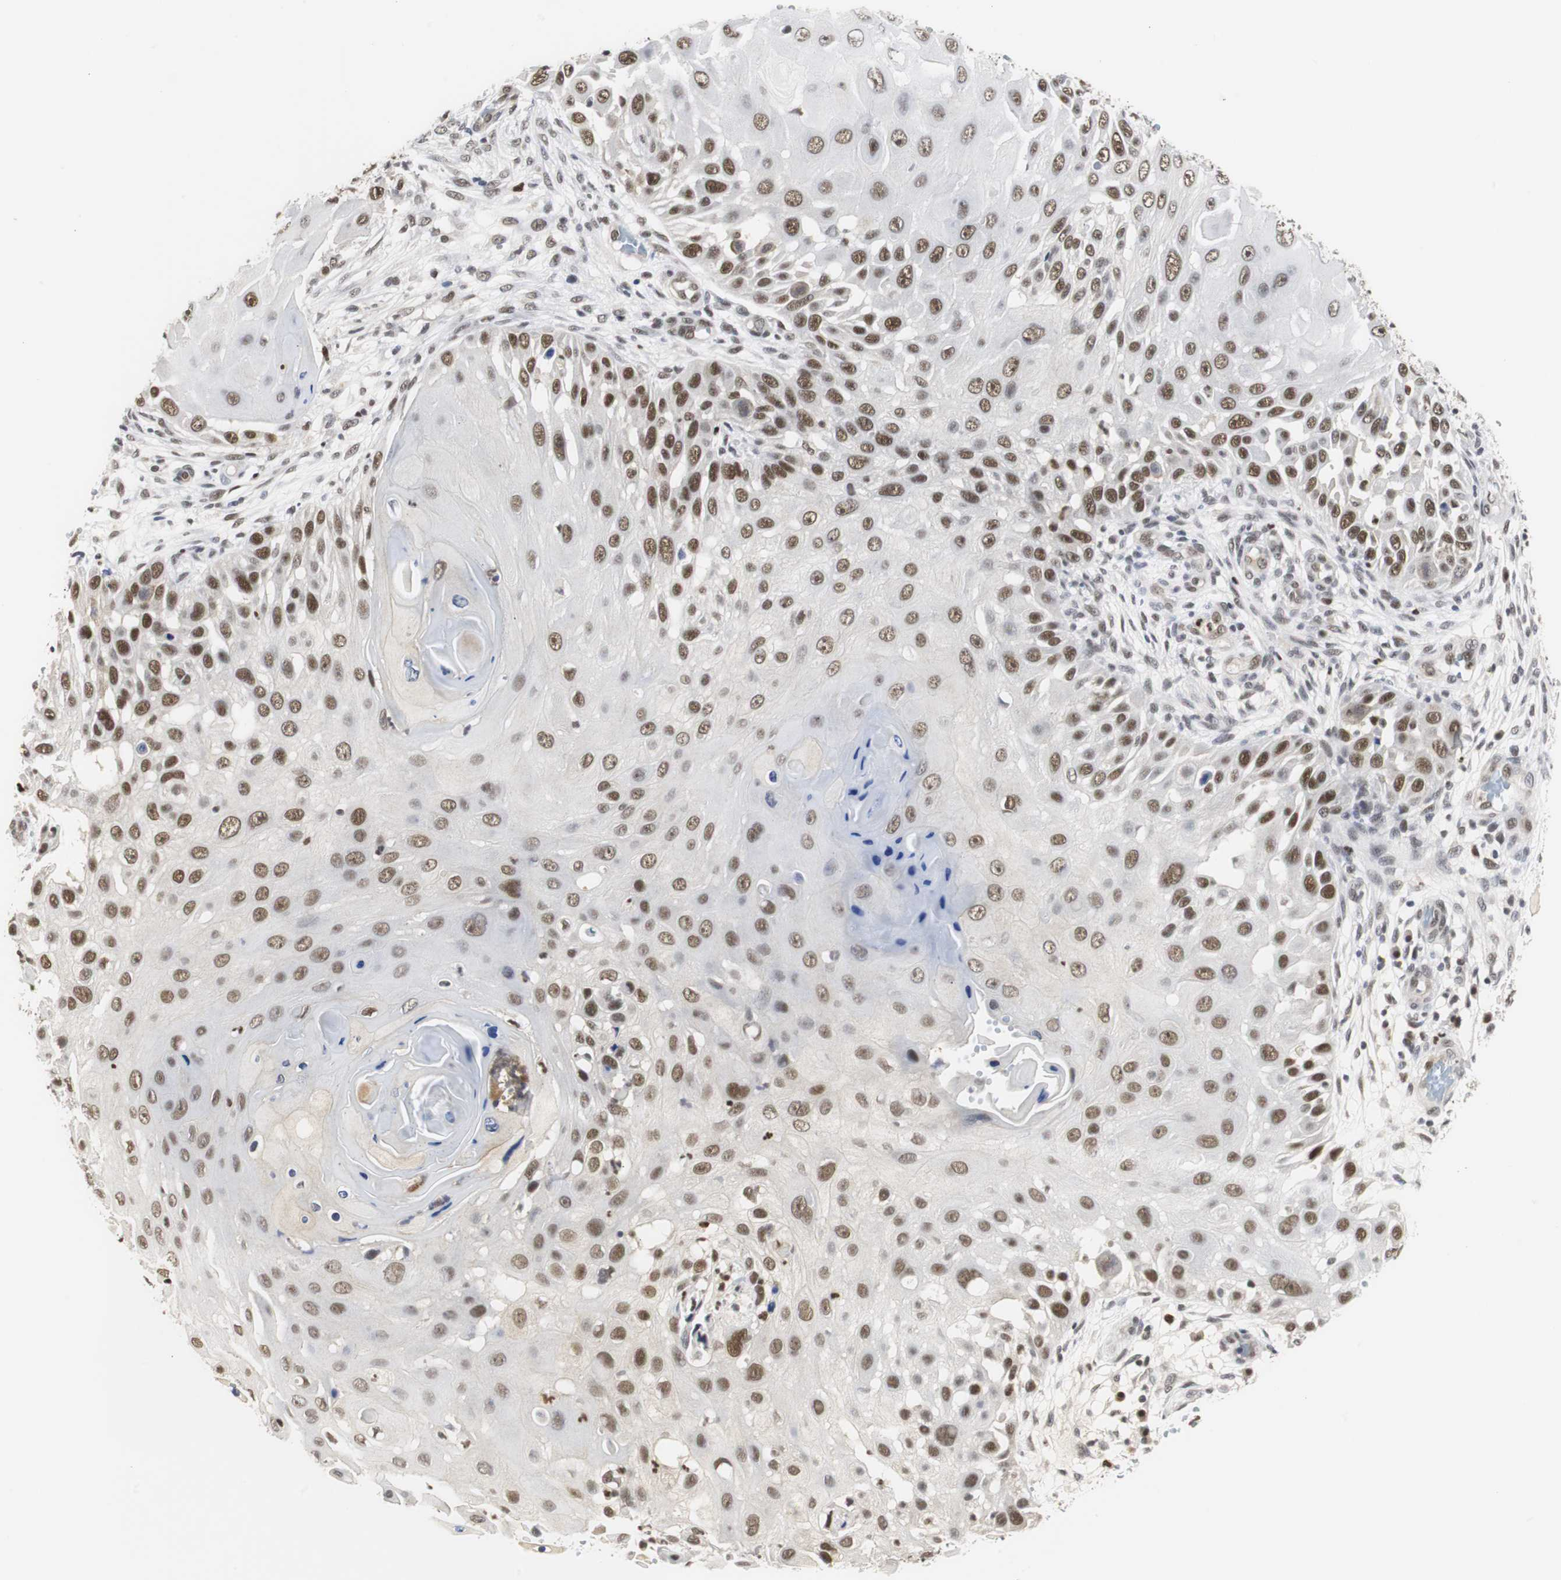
{"staining": {"intensity": "strong", "quantity": ">75%", "location": "nuclear"}, "tissue": "skin cancer", "cell_type": "Tumor cells", "image_type": "cancer", "snomed": [{"axis": "morphology", "description": "Squamous cell carcinoma, NOS"}, {"axis": "topography", "description": "Skin"}], "caption": "A high-resolution micrograph shows immunohistochemistry staining of squamous cell carcinoma (skin), which shows strong nuclear expression in approximately >75% of tumor cells. (IHC, brightfield microscopy, high magnification).", "gene": "ZFC3H1", "patient": {"sex": "female", "age": 44}}